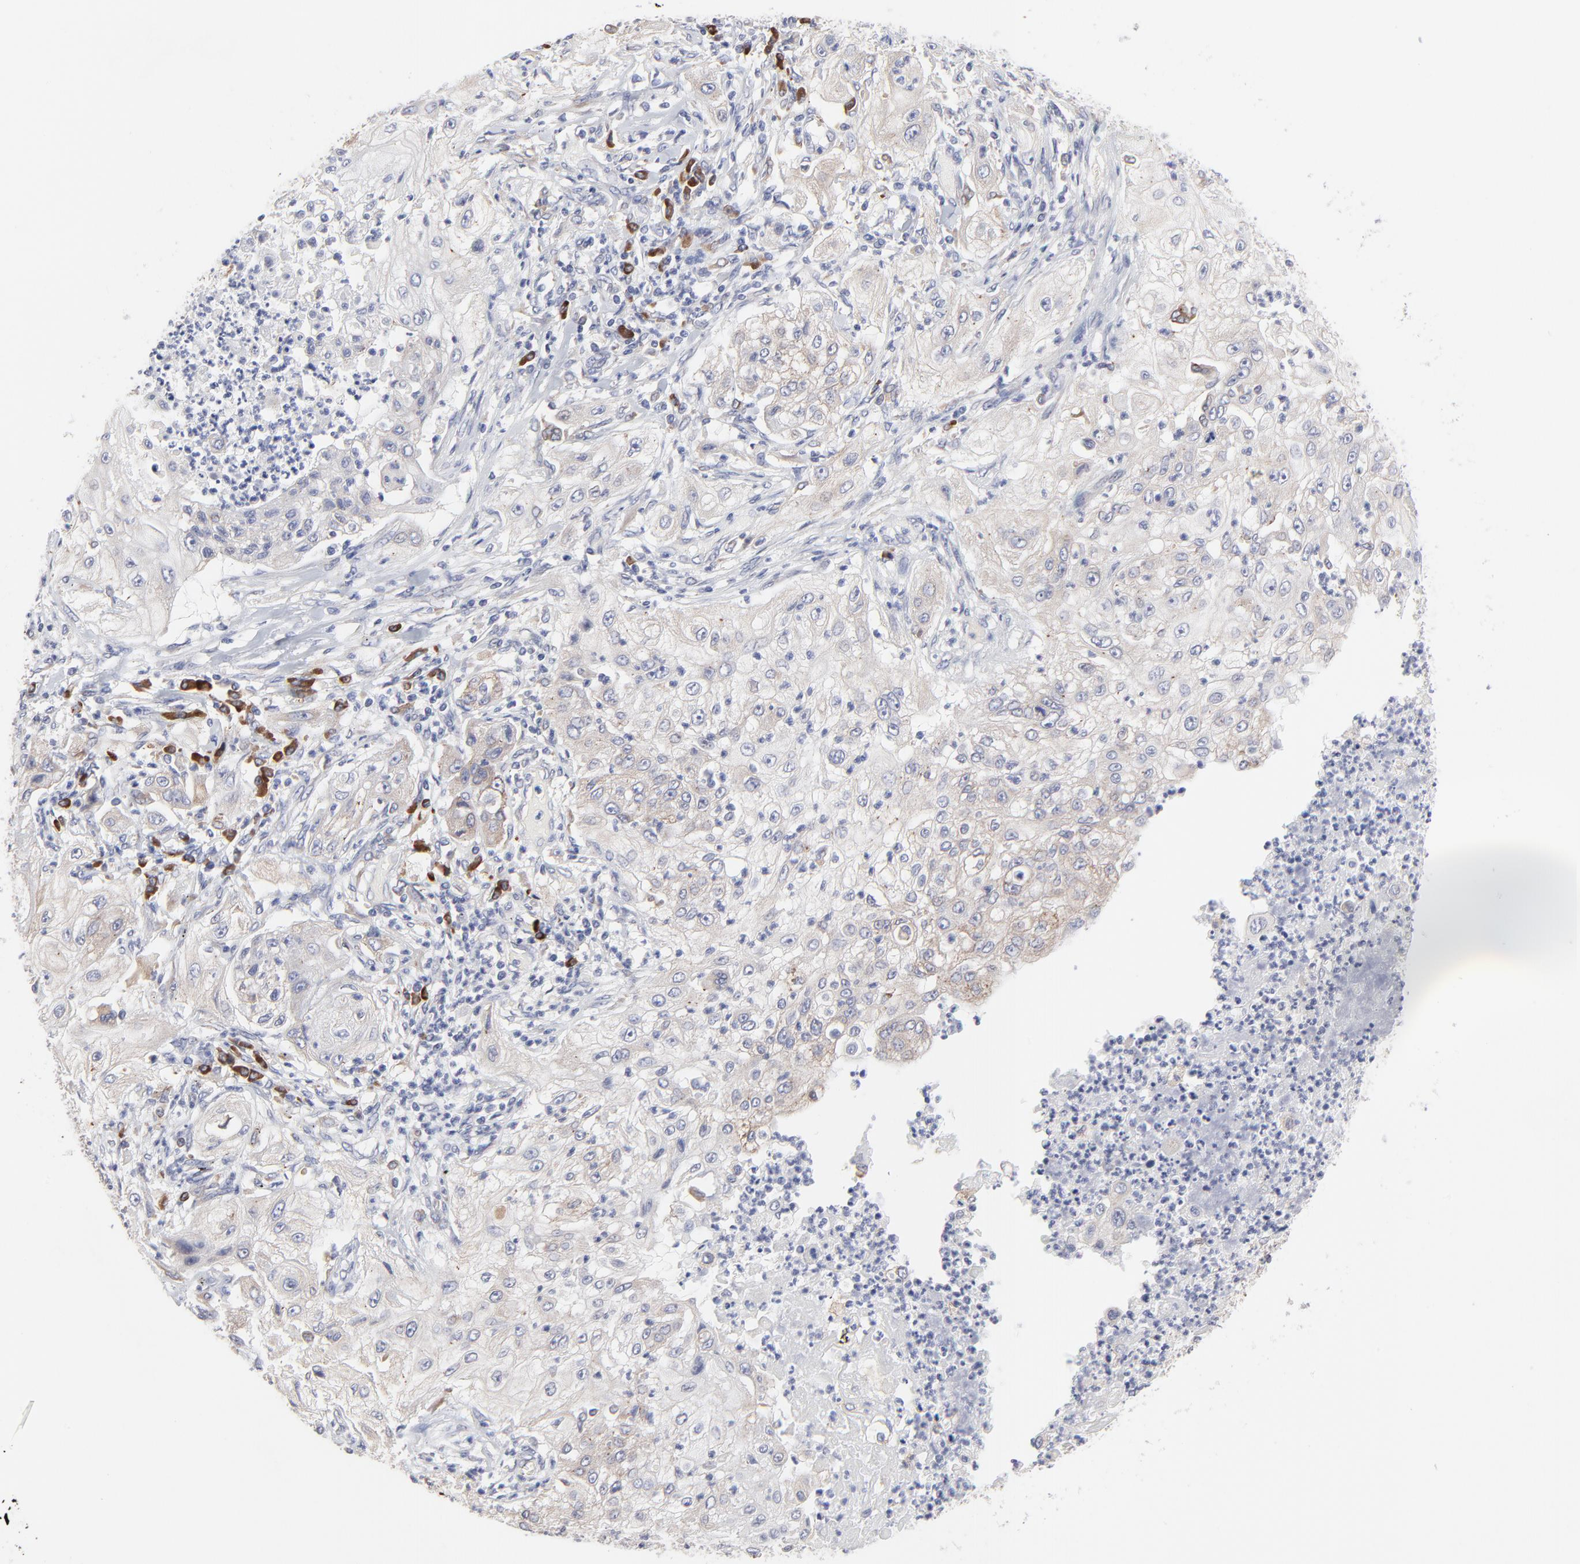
{"staining": {"intensity": "weak", "quantity": ">75%", "location": "cytoplasmic/membranous"}, "tissue": "lung cancer", "cell_type": "Tumor cells", "image_type": "cancer", "snomed": [{"axis": "morphology", "description": "Inflammation, NOS"}, {"axis": "morphology", "description": "Squamous cell carcinoma, NOS"}, {"axis": "topography", "description": "Lymph node"}, {"axis": "topography", "description": "Soft tissue"}, {"axis": "topography", "description": "Lung"}], "caption": "A histopathology image of lung cancer stained for a protein exhibits weak cytoplasmic/membranous brown staining in tumor cells.", "gene": "TRIM22", "patient": {"sex": "male", "age": 66}}